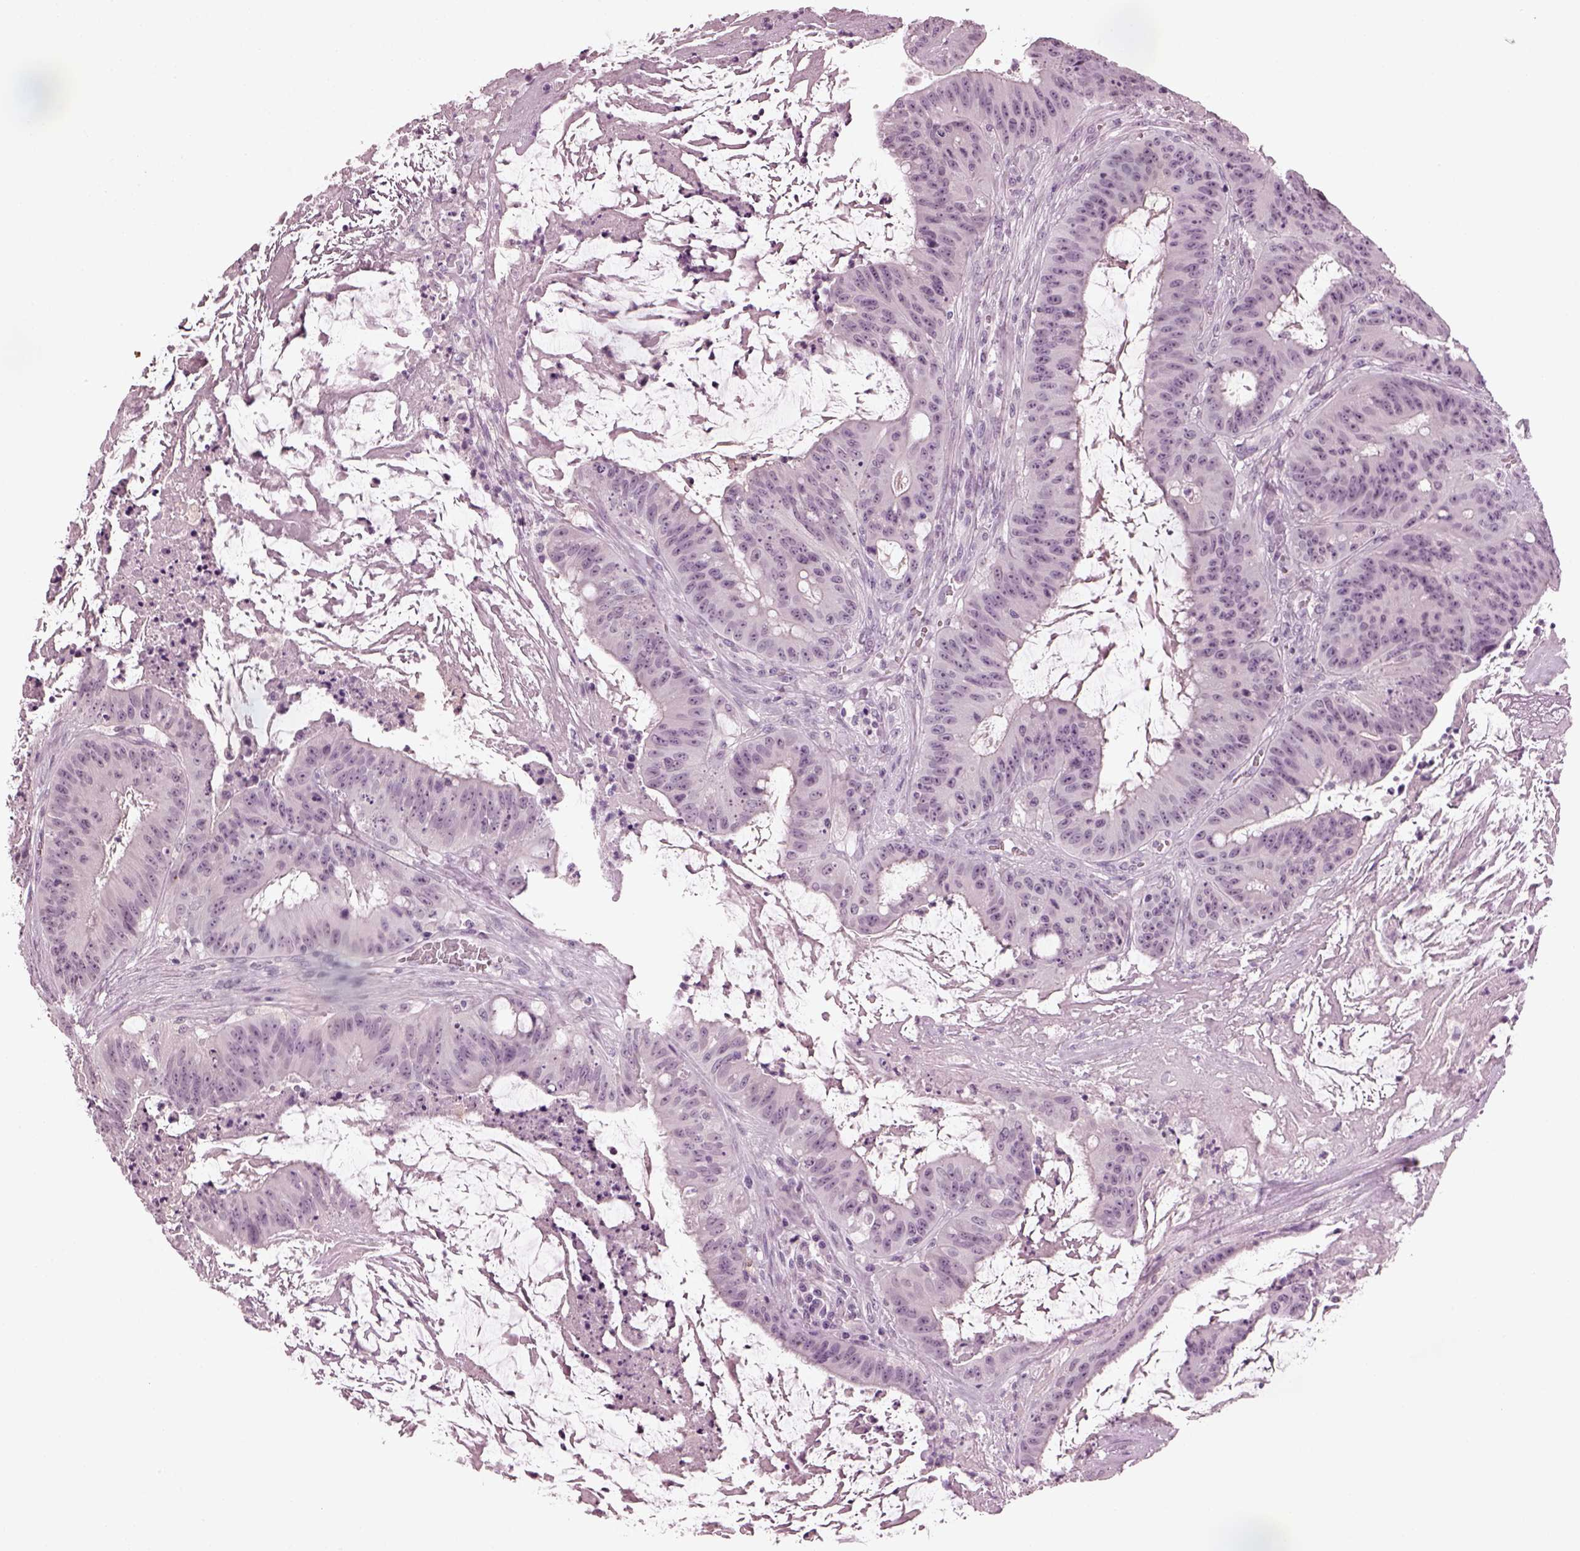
{"staining": {"intensity": "negative", "quantity": "none", "location": "none"}, "tissue": "colorectal cancer", "cell_type": "Tumor cells", "image_type": "cancer", "snomed": [{"axis": "morphology", "description": "Adenocarcinoma, NOS"}, {"axis": "topography", "description": "Colon"}], "caption": "Immunohistochemical staining of human colorectal adenocarcinoma shows no significant expression in tumor cells.", "gene": "SLC6A17", "patient": {"sex": "male", "age": 33}}